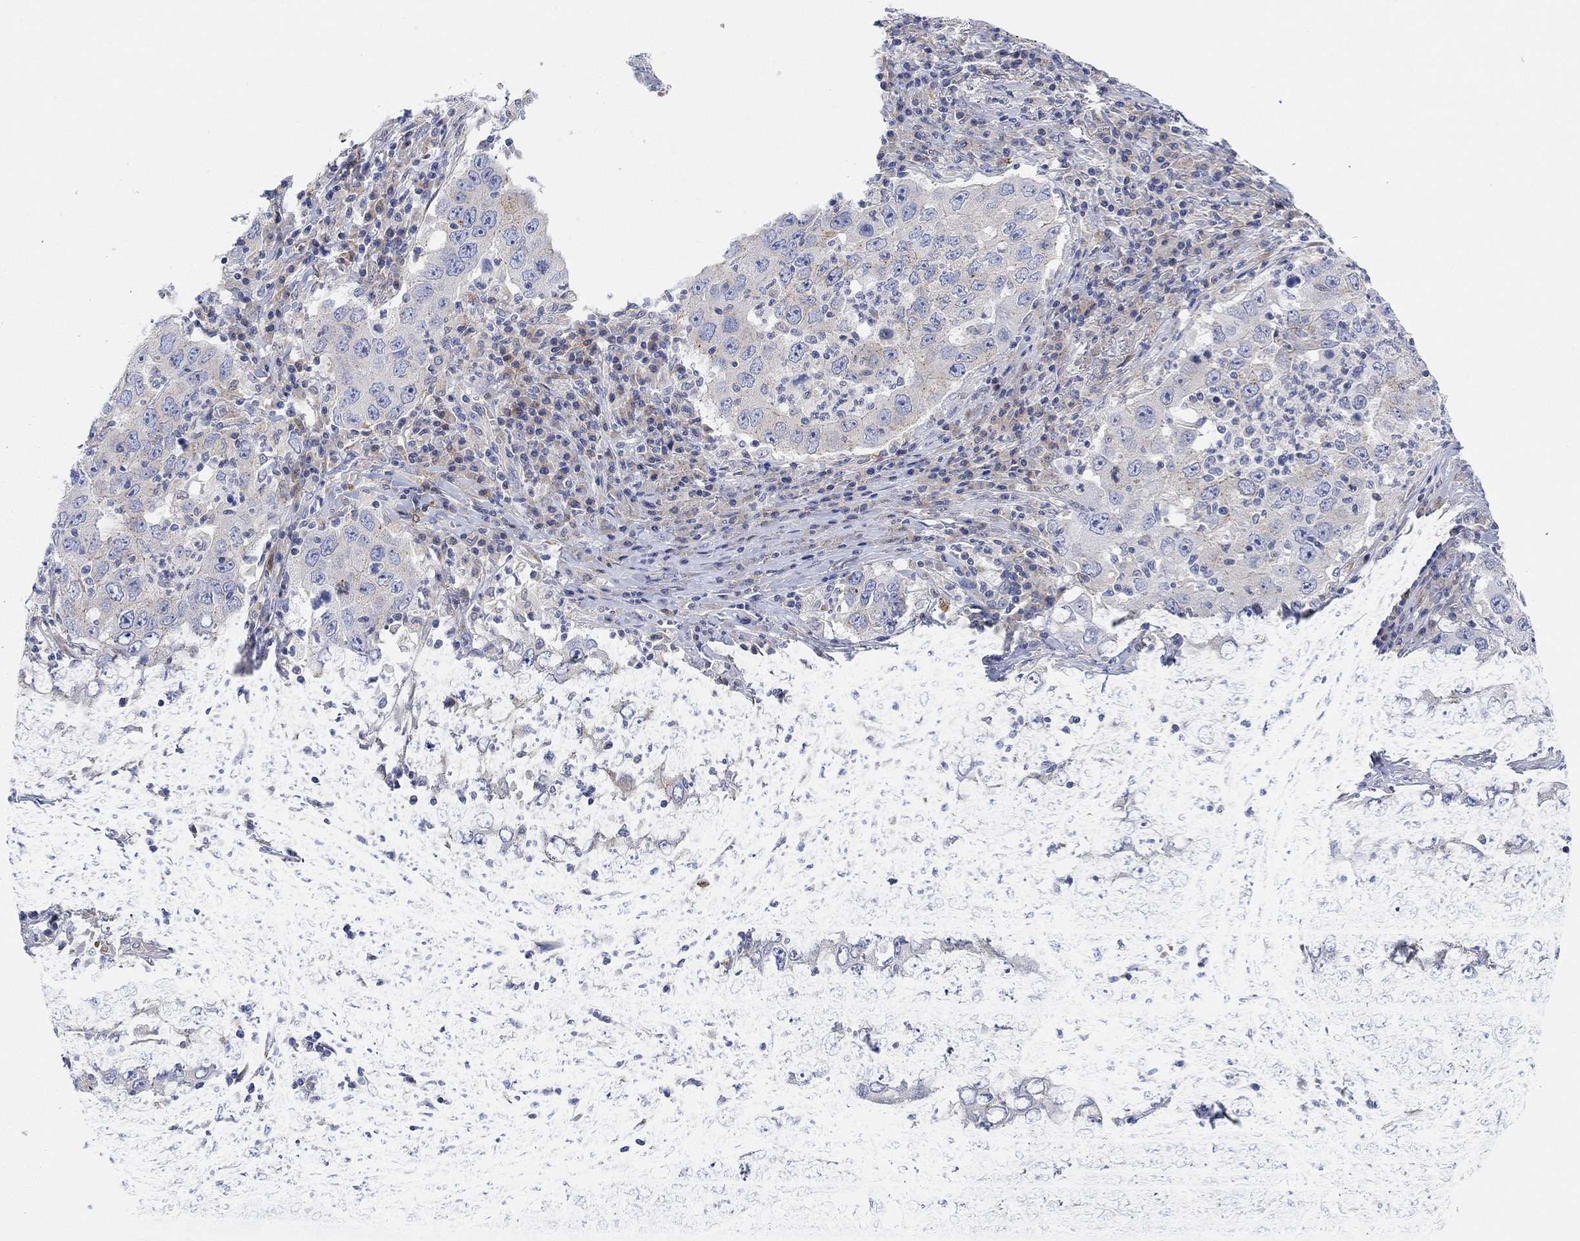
{"staining": {"intensity": "weak", "quantity": "<25%", "location": "cytoplasmic/membranous"}, "tissue": "lung cancer", "cell_type": "Tumor cells", "image_type": "cancer", "snomed": [{"axis": "morphology", "description": "Adenocarcinoma, NOS"}, {"axis": "topography", "description": "Lung"}], "caption": "IHC photomicrograph of neoplastic tissue: lung cancer stained with DAB displays no significant protein expression in tumor cells.", "gene": "RGS1", "patient": {"sex": "male", "age": 73}}